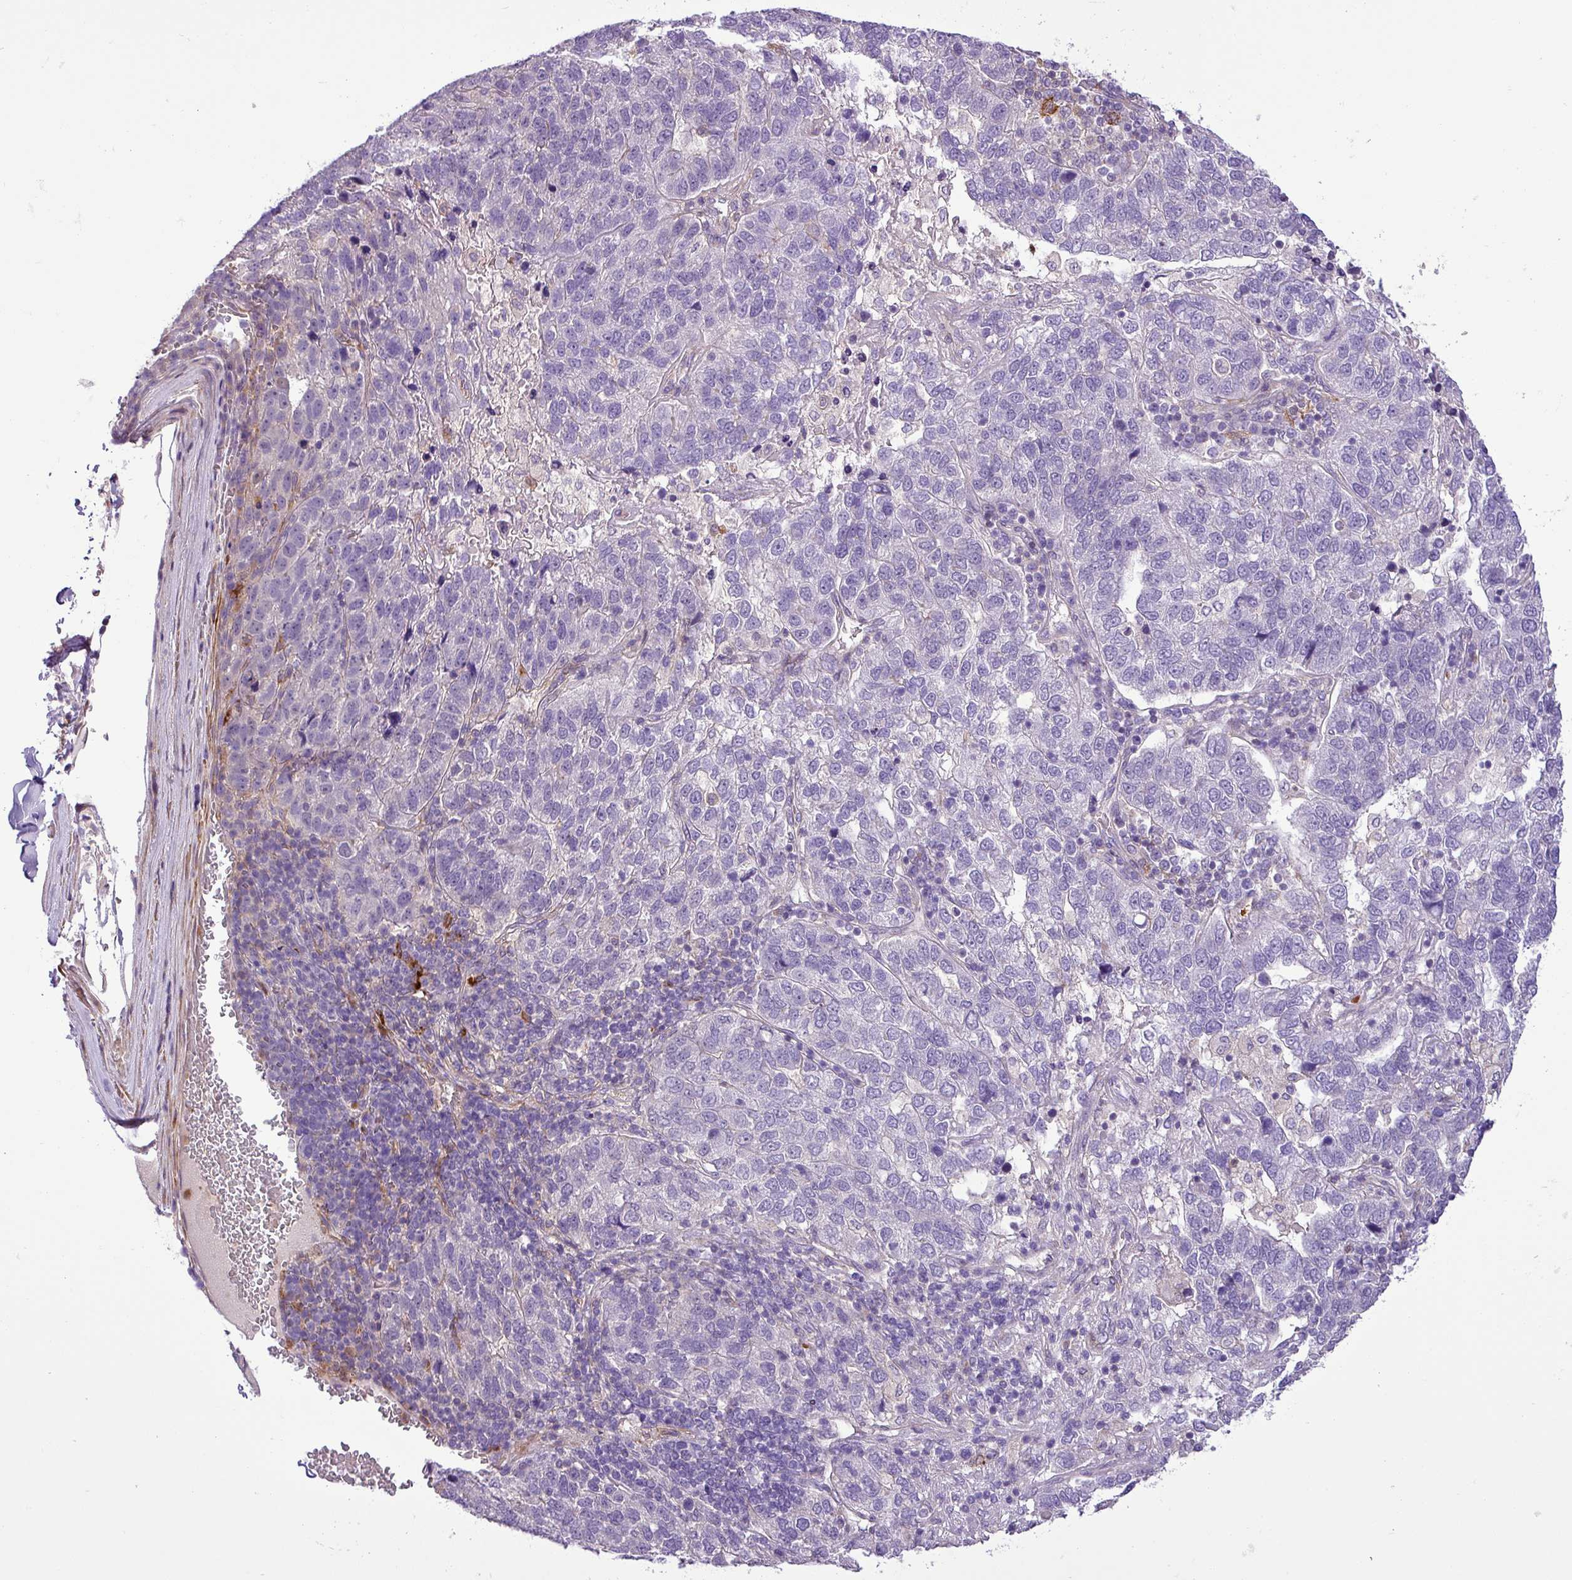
{"staining": {"intensity": "negative", "quantity": "none", "location": "none"}, "tissue": "pancreatic cancer", "cell_type": "Tumor cells", "image_type": "cancer", "snomed": [{"axis": "morphology", "description": "Adenocarcinoma, NOS"}, {"axis": "topography", "description": "Pancreas"}], "caption": "Image shows no protein staining in tumor cells of pancreatic cancer tissue.", "gene": "NBEAL2", "patient": {"sex": "female", "age": 61}}